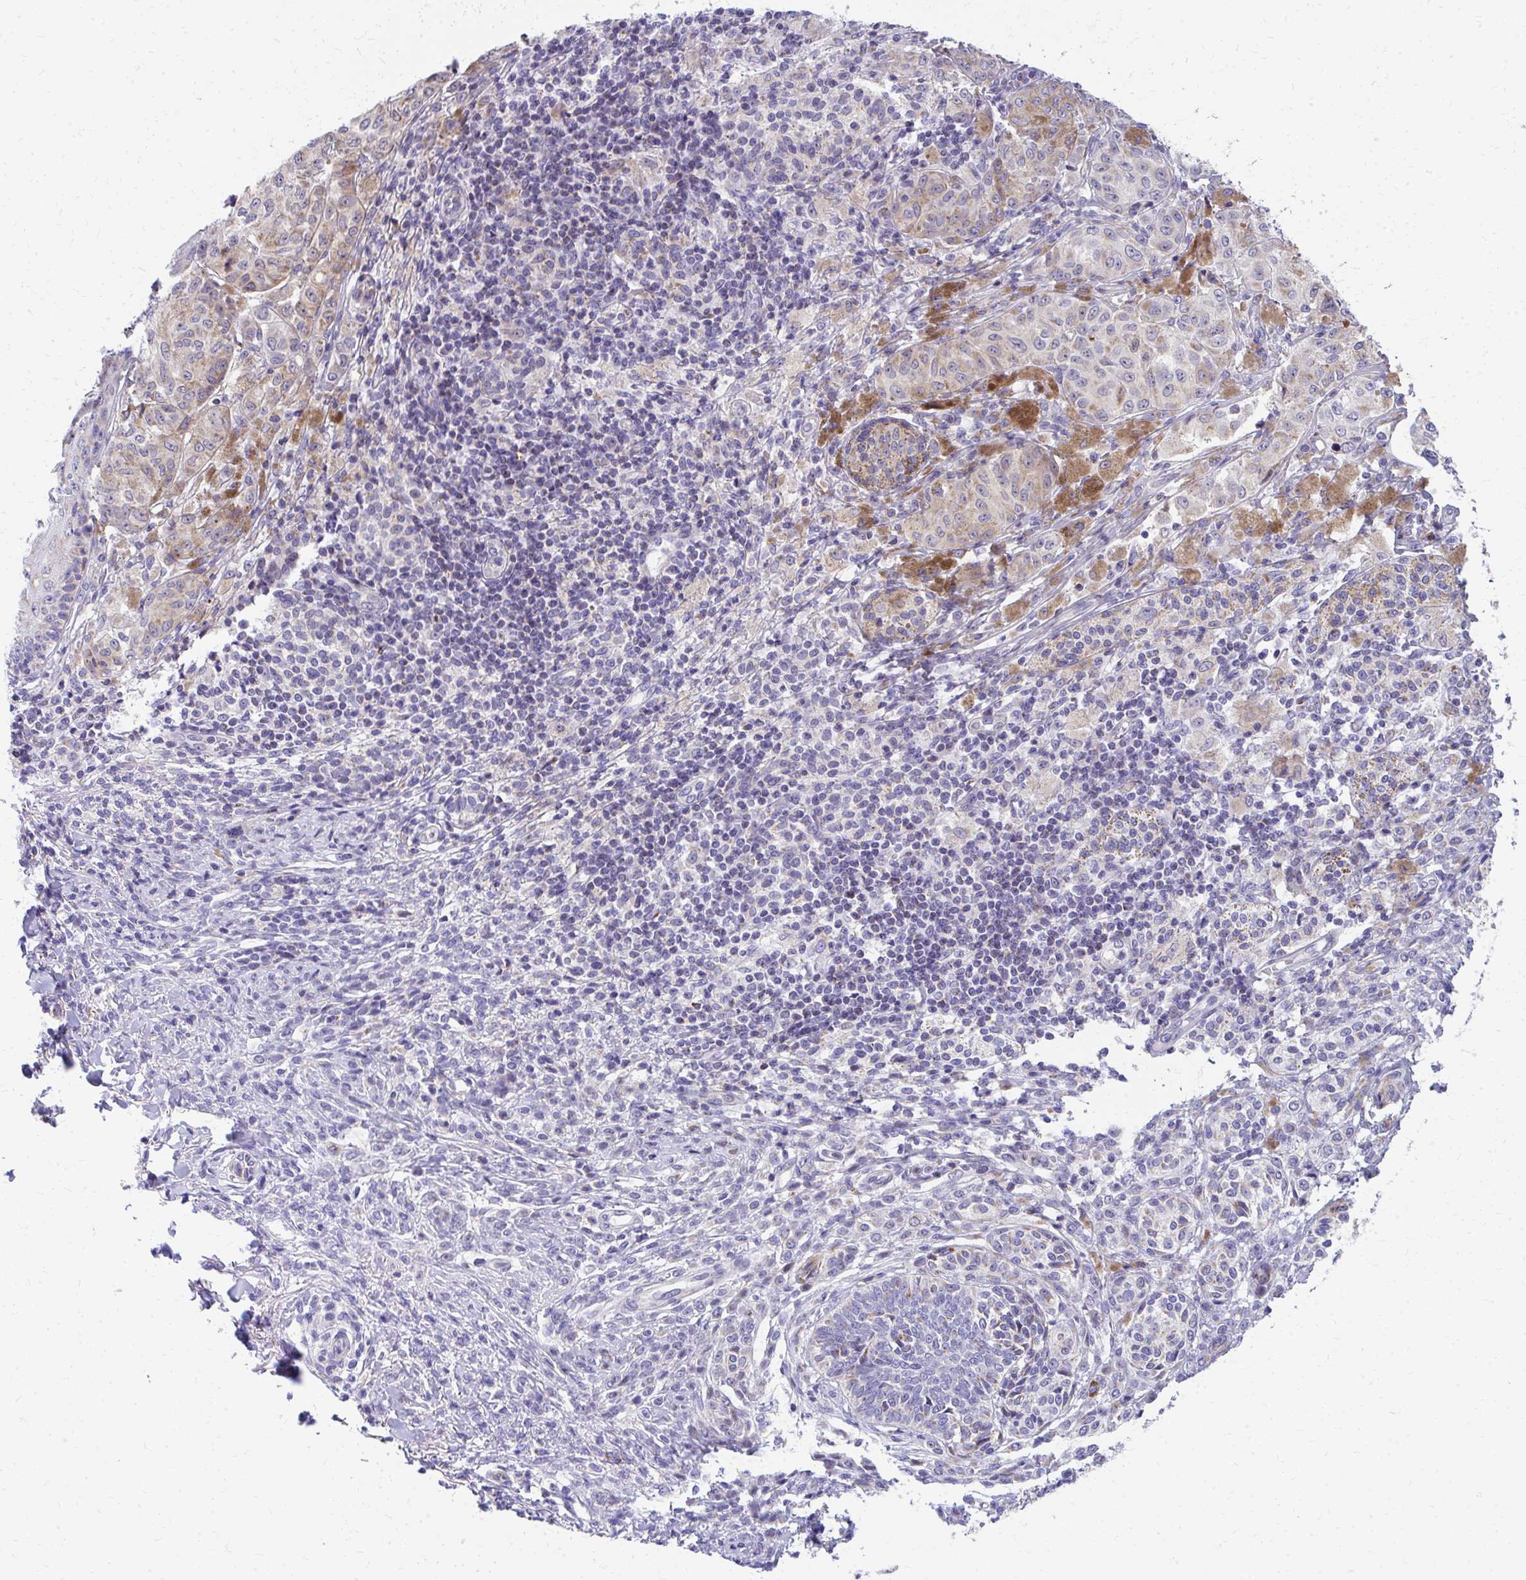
{"staining": {"intensity": "moderate", "quantity": "<25%", "location": "cytoplasmic/membranous"}, "tissue": "melanoma", "cell_type": "Tumor cells", "image_type": "cancer", "snomed": [{"axis": "morphology", "description": "Malignant melanoma, NOS"}, {"axis": "topography", "description": "Skin"}], "caption": "Immunohistochemical staining of human melanoma demonstrates moderate cytoplasmic/membranous protein staining in approximately <25% of tumor cells.", "gene": "IL37", "patient": {"sex": "male", "age": 42}}